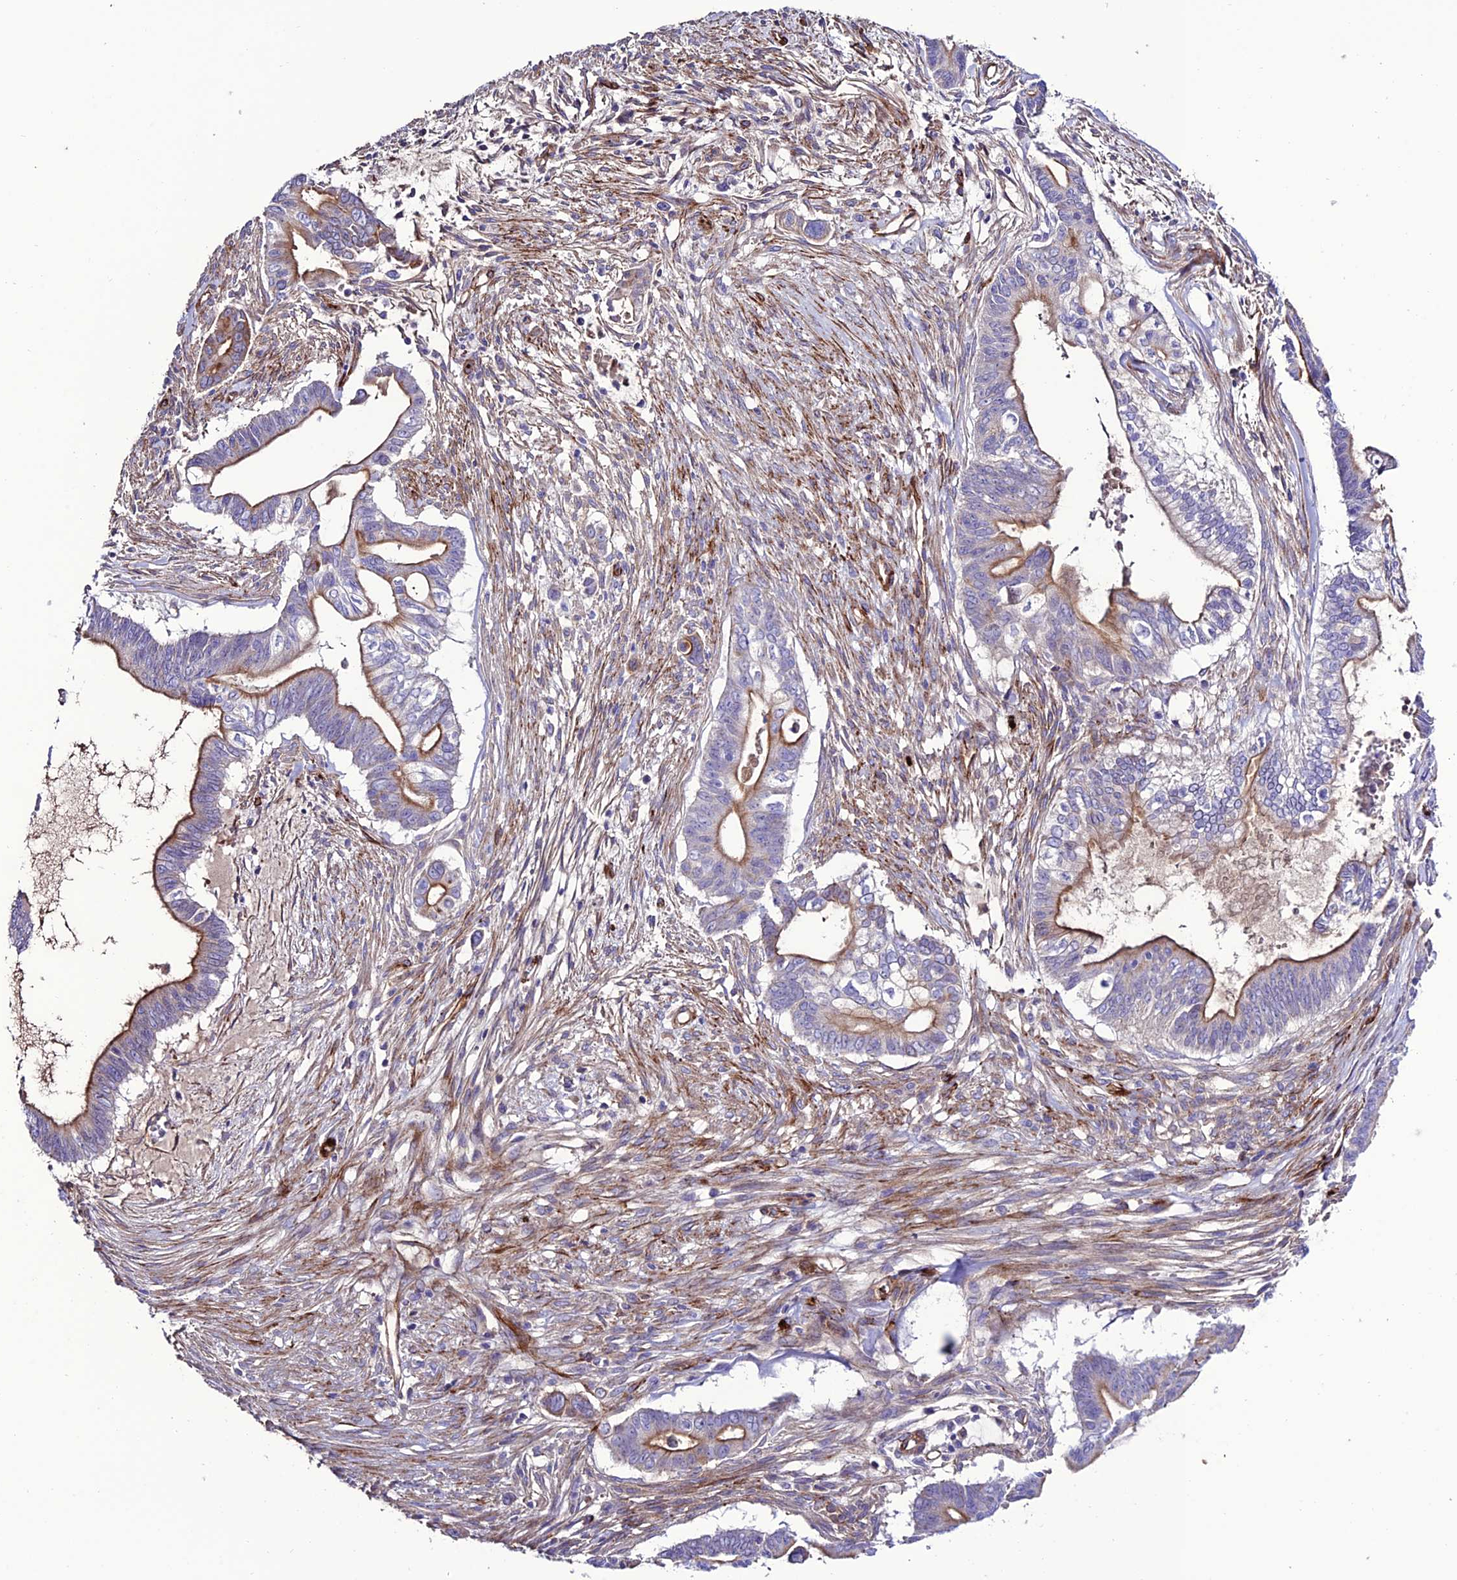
{"staining": {"intensity": "moderate", "quantity": "25%-75%", "location": "cytoplasmic/membranous"}, "tissue": "pancreatic cancer", "cell_type": "Tumor cells", "image_type": "cancer", "snomed": [{"axis": "morphology", "description": "Adenocarcinoma, NOS"}, {"axis": "topography", "description": "Pancreas"}], "caption": "Protein analysis of pancreatic cancer (adenocarcinoma) tissue reveals moderate cytoplasmic/membranous expression in approximately 25%-75% of tumor cells.", "gene": "REX1BD", "patient": {"sex": "male", "age": 68}}